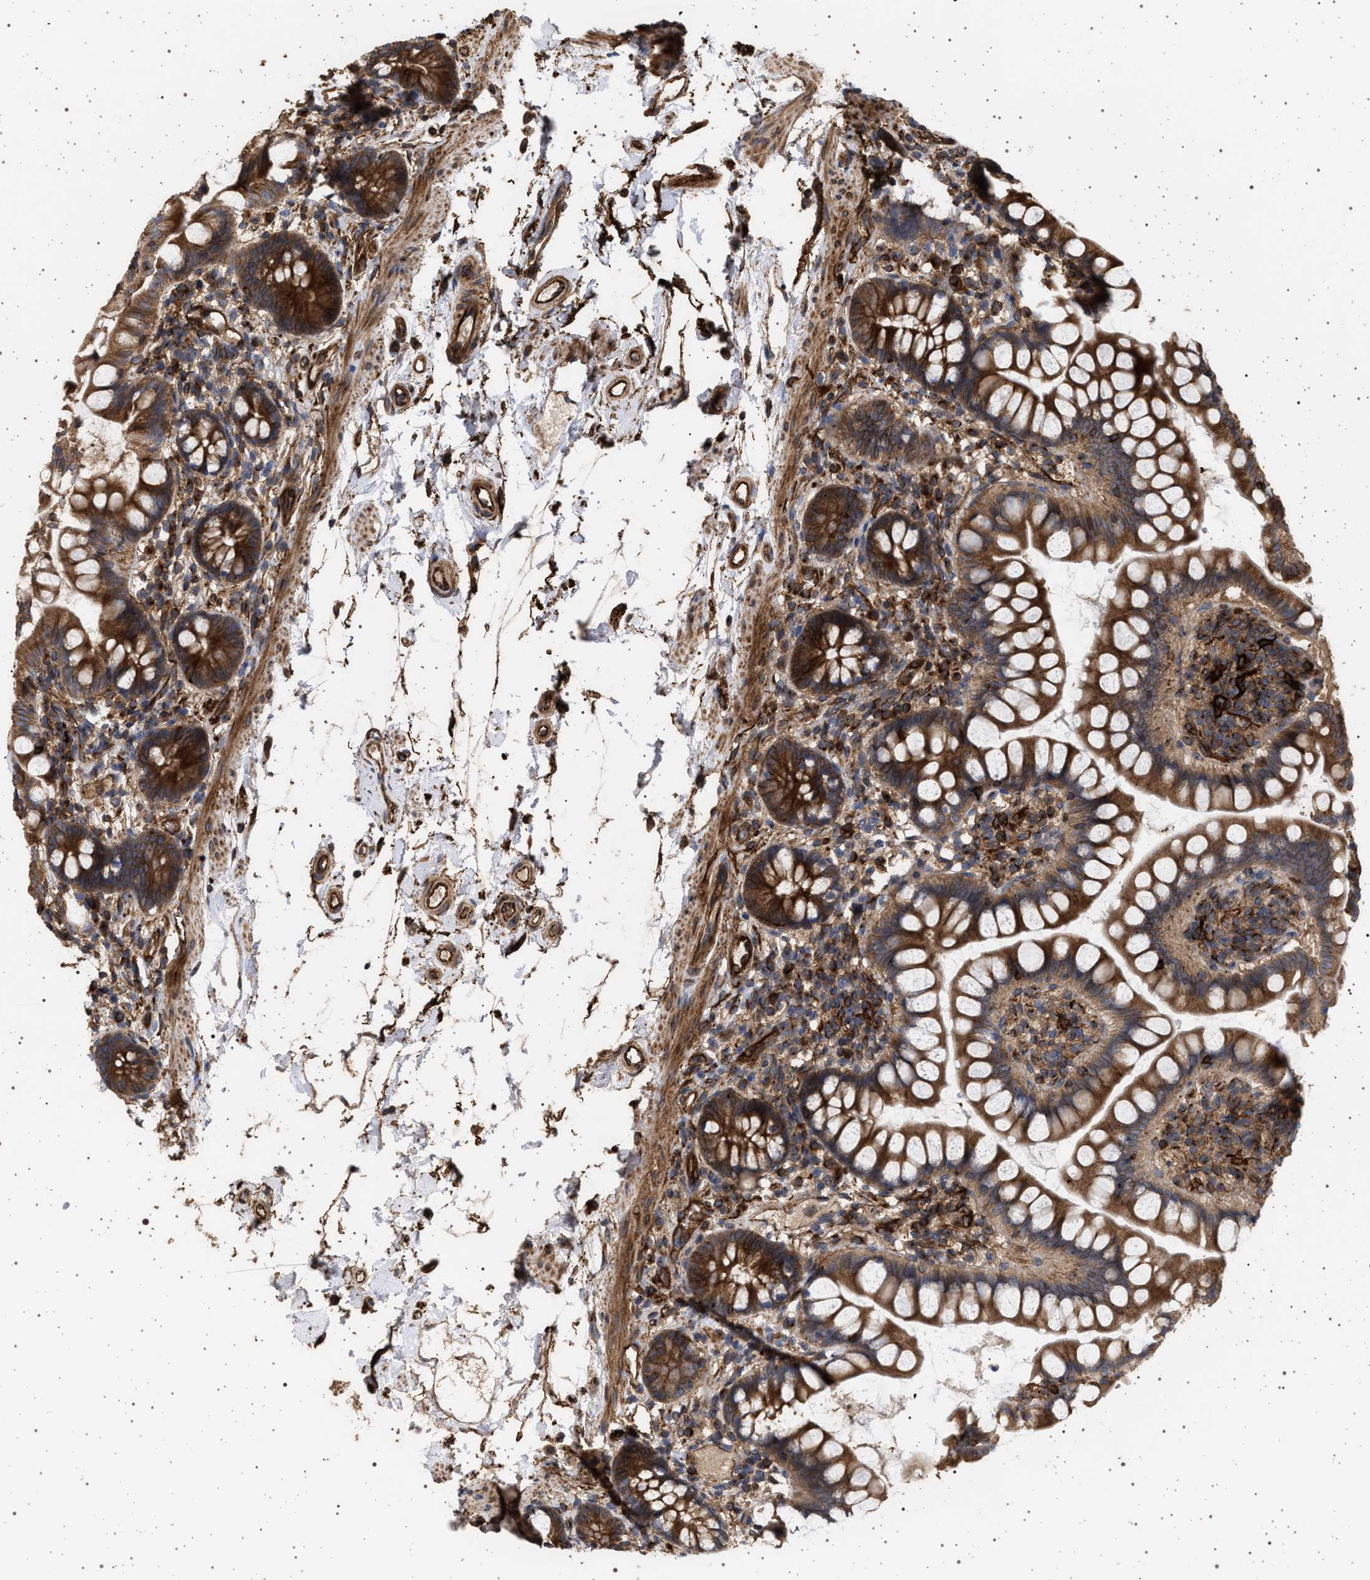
{"staining": {"intensity": "strong", "quantity": ">75%", "location": "cytoplasmic/membranous"}, "tissue": "small intestine", "cell_type": "Glandular cells", "image_type": "normal", "snomed": [{"axis": "morphology", "description": "Normal tissue, NOS"}, {"axis": "topography", "description": "Small intestine"}], "caption": "An image showing strong cytoplasmic/membranous expression in approximately >75% of glandular cells in normal small intestine, as visualized by brown immunohistochemical staining.", "gene": "IFT20", "patient": {"sex": "female", "age": 84}}